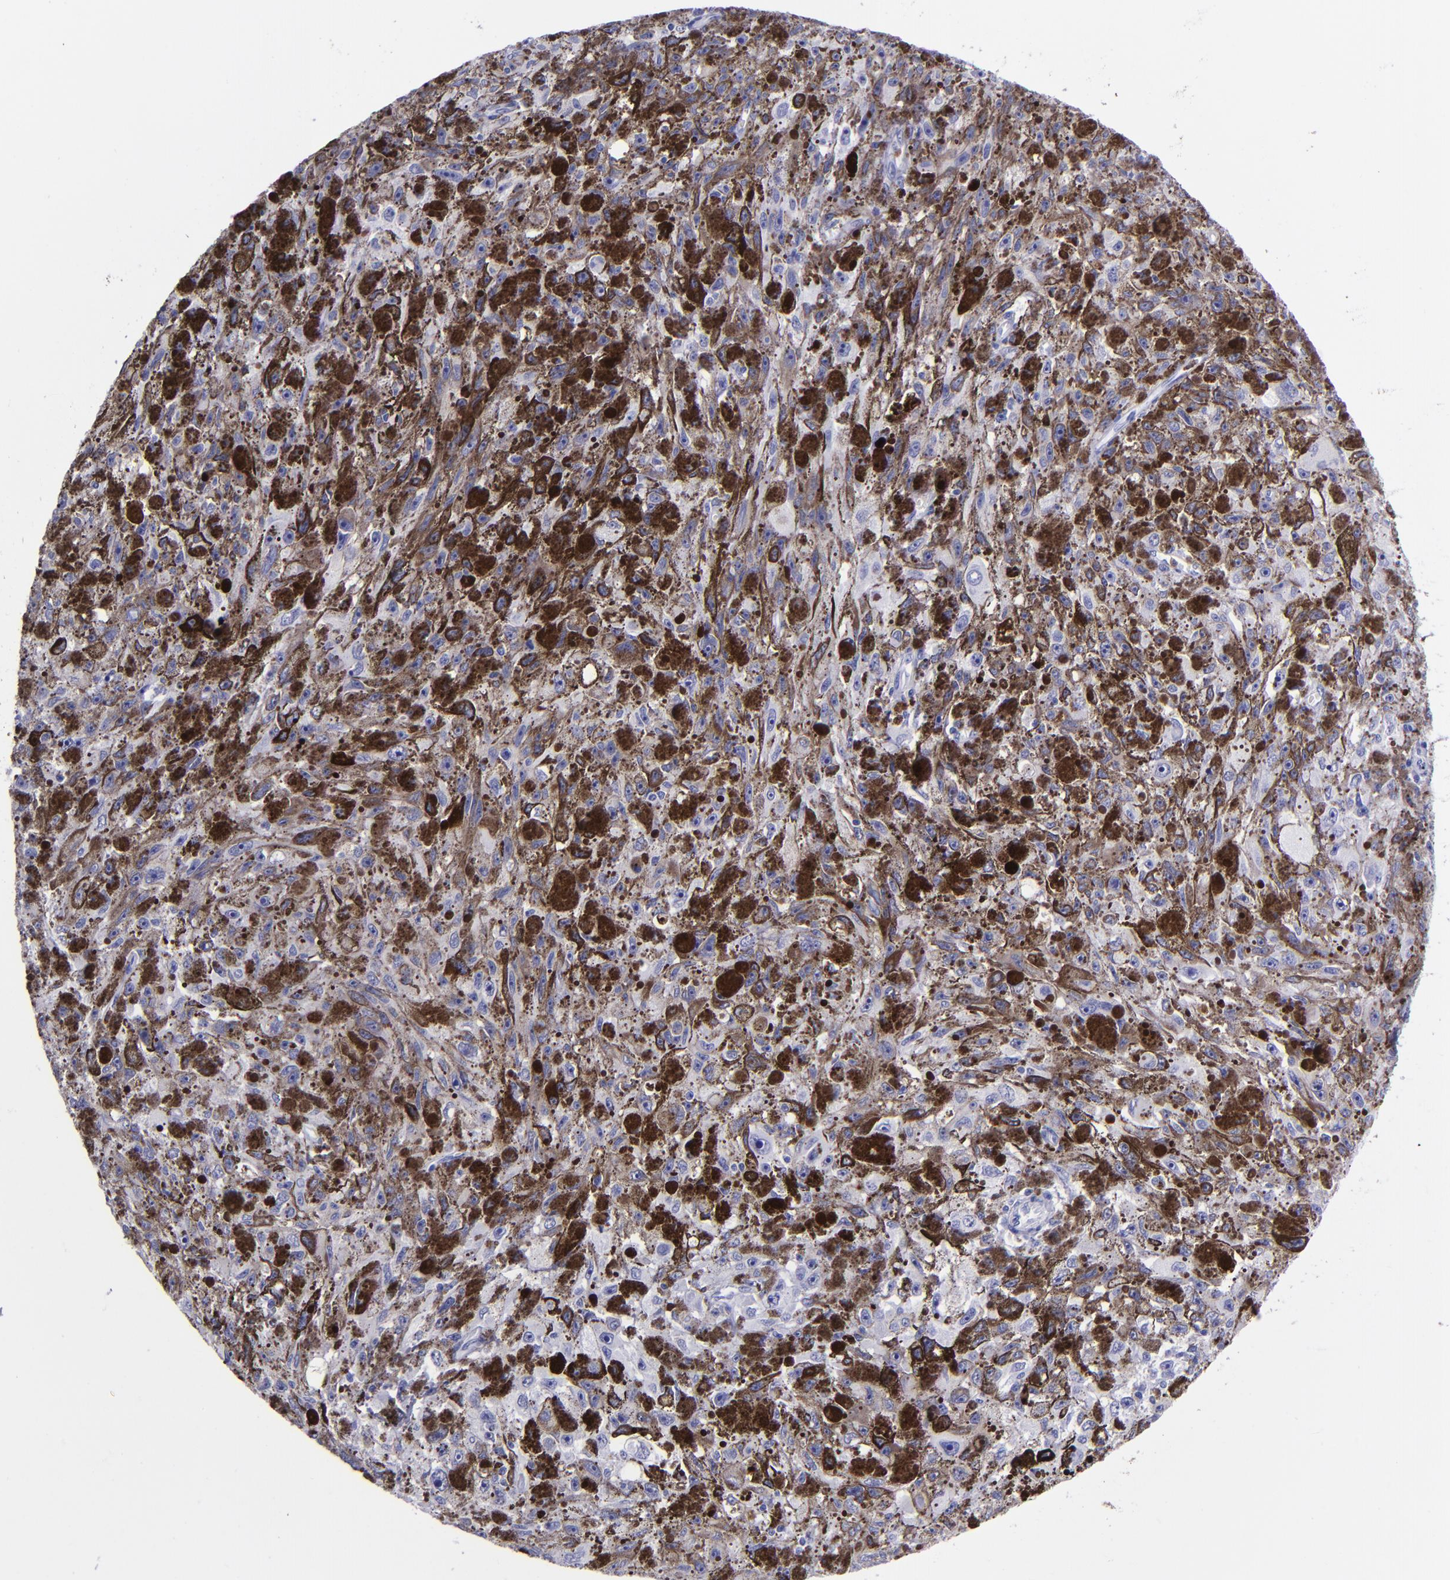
{"staining": {"intensity": "negative", "quantity": "none", "location": "none"}, "tissue": "melanoma", "cell_type": "Tumor cells", "image_type": "cancer", "snomed": [{"axis": "morphology", "description": "Malignant melanoma, NOS"}, {"axis": "topography", "description": "Skin"}], "caption": "Immunohistochemistry image of melanoma stained for a protein (brown), which exhibits no expression in tumor cells.", "gene": "CR1", "patient": {"sex": "female", "age": 104}}